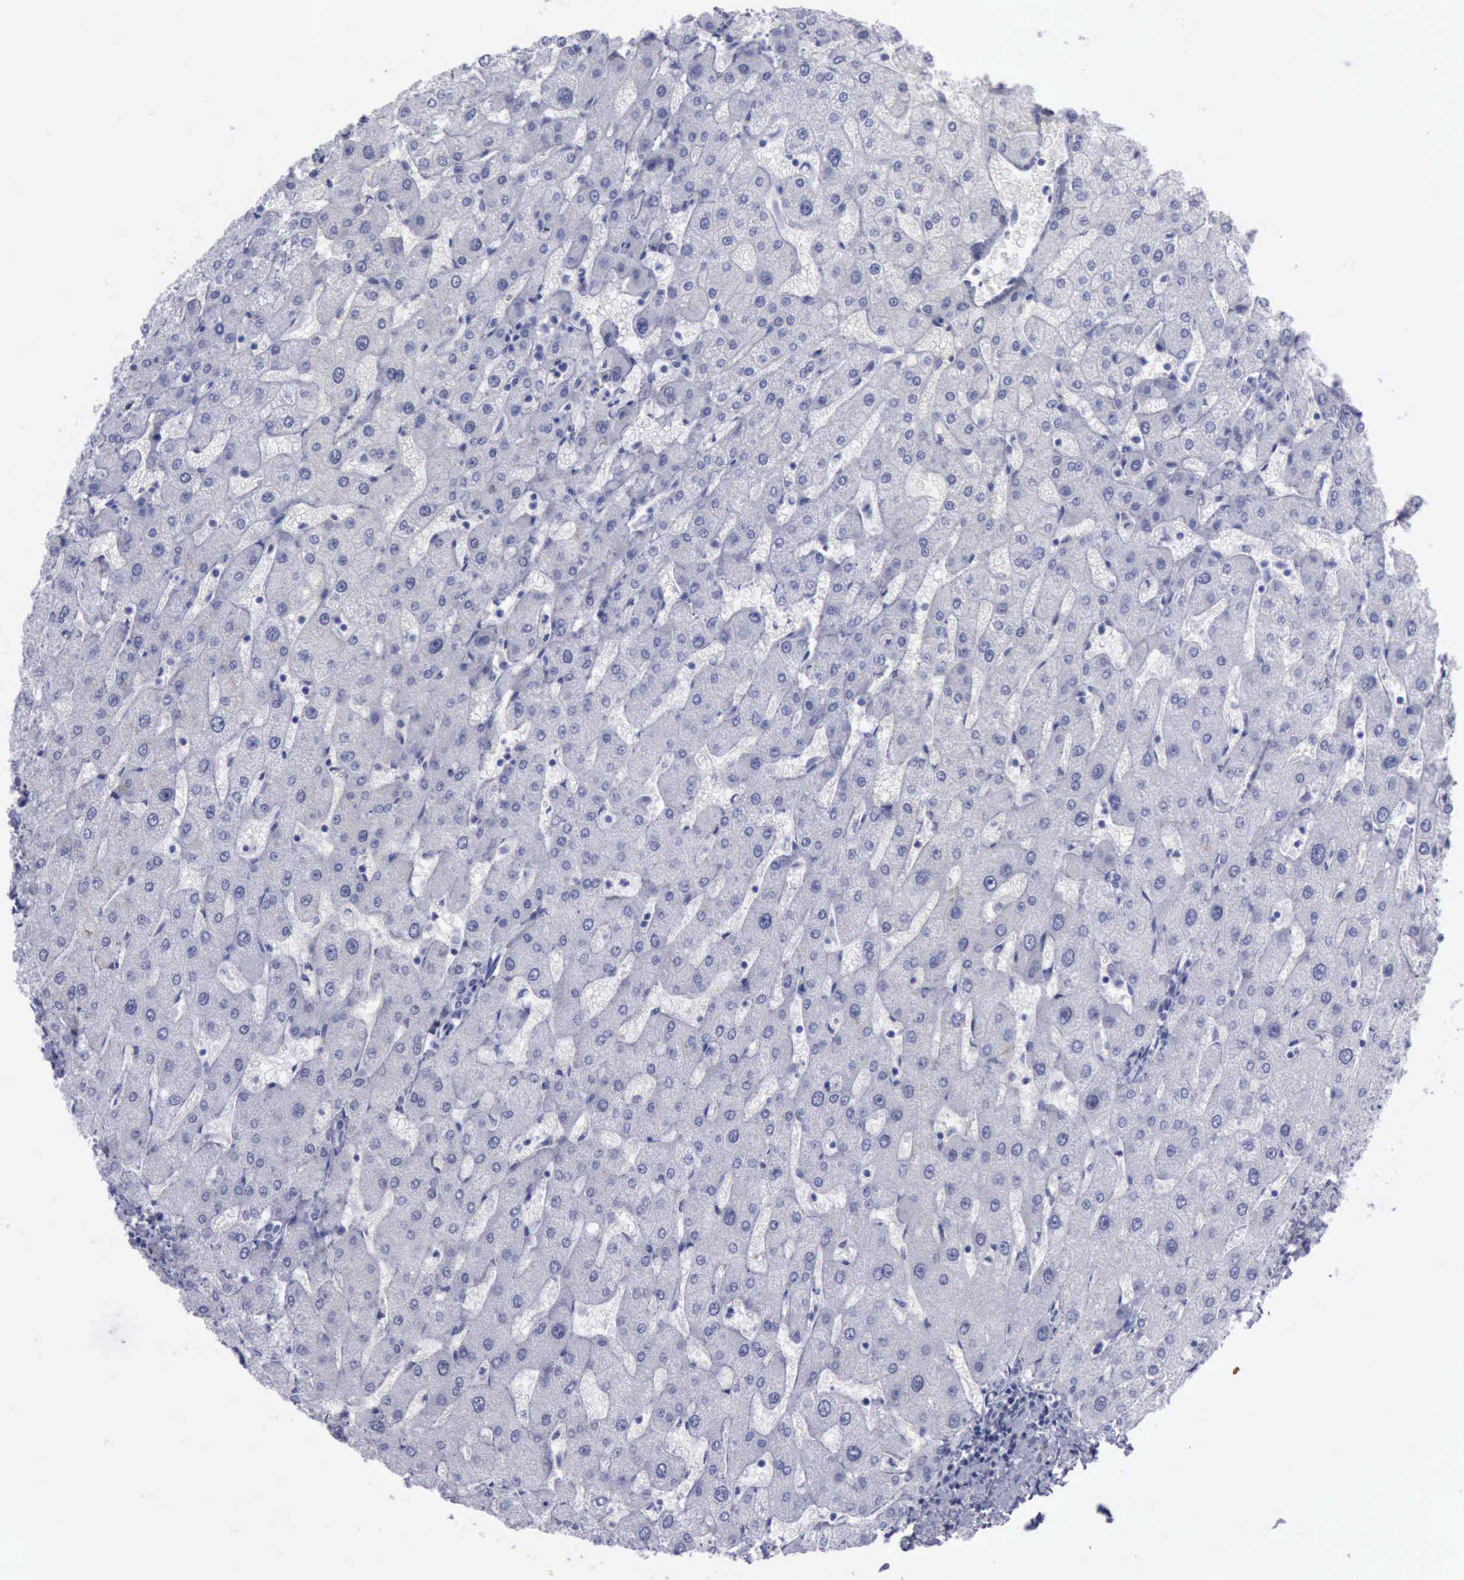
{"staining": {"intensity": "negative", "quantity": "none", "location": "none"}, "tissue": "liver", "cell_type": "Cholangiocytes", "image_type": "normal", "snomed": [{"axis": "morphology", "description": "Normal tissue, NOS"}, {"axis": "topography", "description": "Liver"}], "caption": "This is an immunohistochemistry (IHC) histopathology image of unremarkable liver. There is no expression in cholangiocytes.", "gene": "KRT13", "patient": {"sex": "male", "age": 67}}